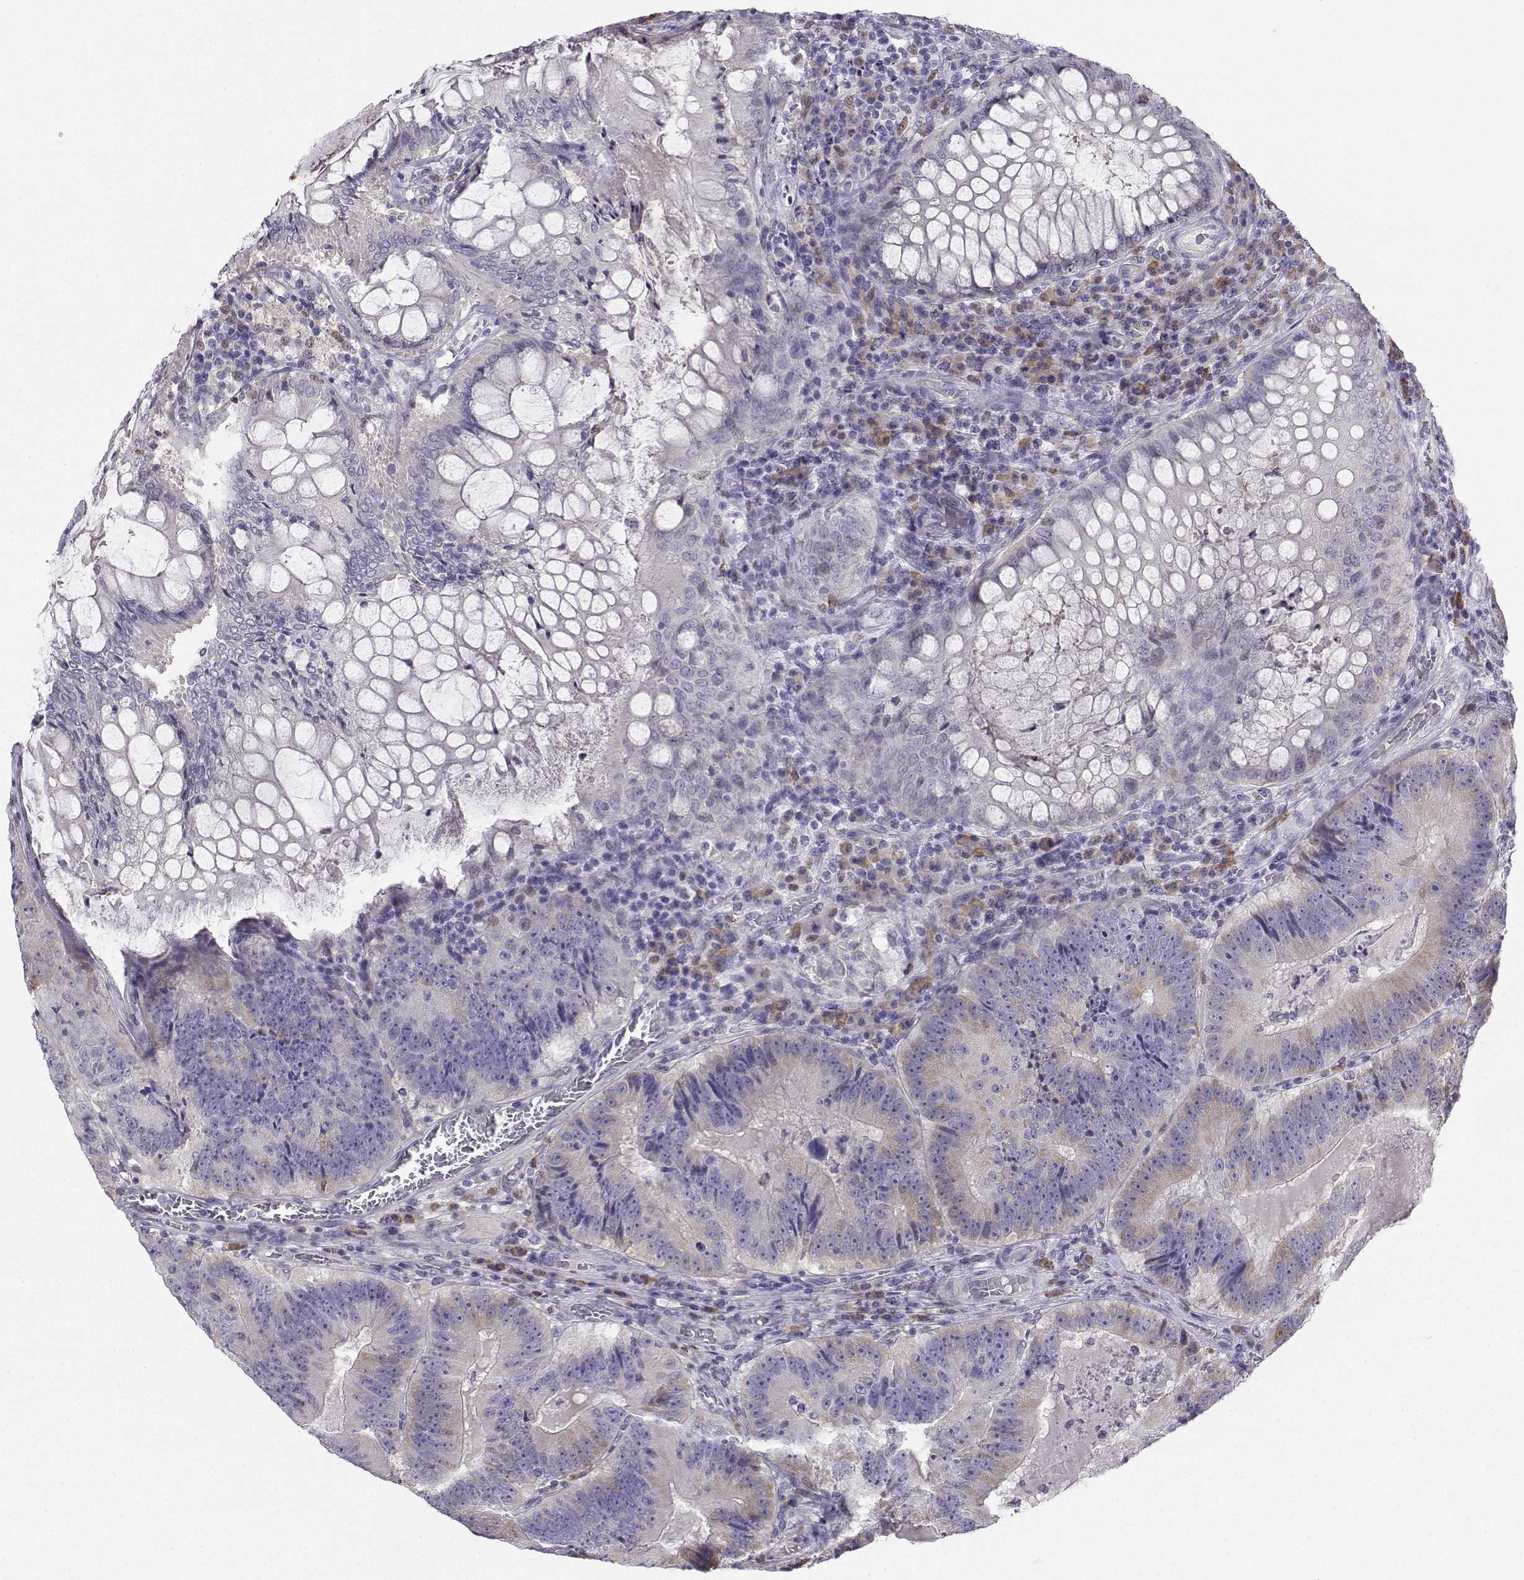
{"staining": {"intensity": "weak", "quantity": "<25%", "location": "cytoplasmic/membranous"}, "tissue": "colorectal cancer", "cell_type": "Tumor cells", "image_type": "cancer", "snomed": [{"axis": "morphology", "description": "Adenocarcinoma, NOS"}, {"axis": "topography", "description": "Colon"}], "caption": "This is an immunohistochemistry histopathology image of colorectal cancer. There is no positivity in tumor cells.", "gene": "DCLK3", "patient": {"sex": "female", "age": 86}}